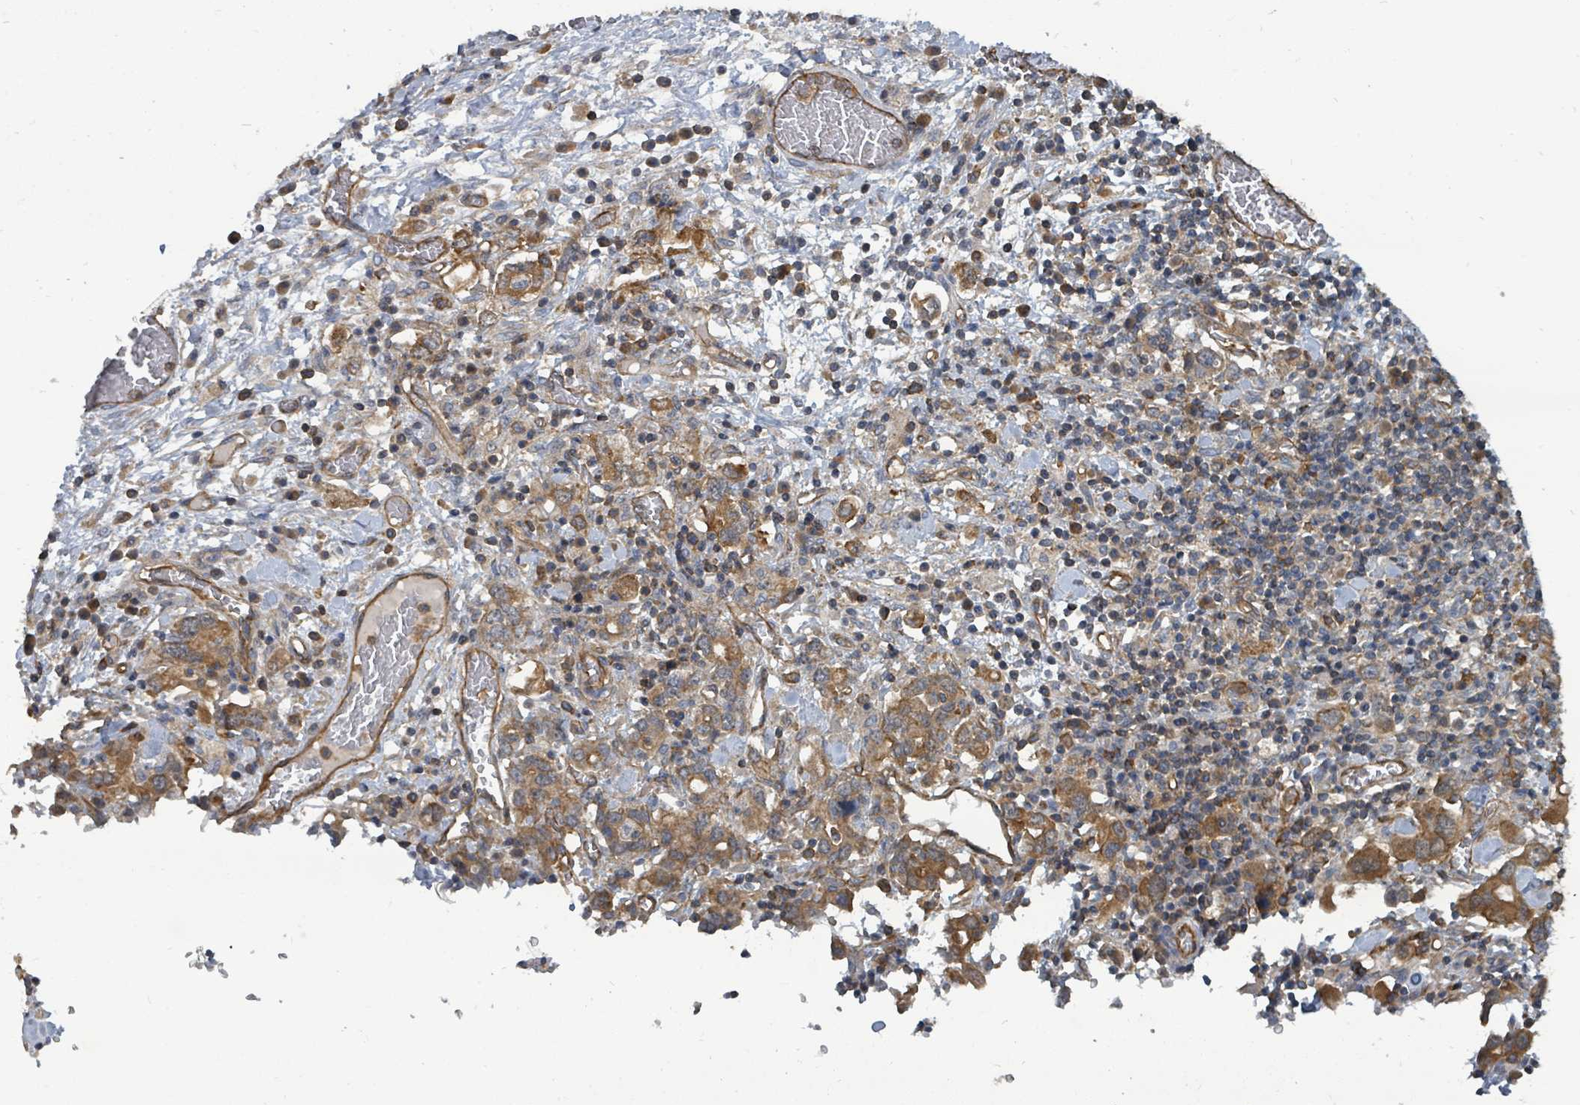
{"staining": {"intensity": "moderate", "quantity": ">75%", "location": "cytoplasmic/membranous"}, "tissue": "stomach cancer", "cell_type": "Tumor cells", "image_type": "cancer", "snomed": [{"axis": "morphology", "description": "Adenocarcinoma, NOS"}, {"axis": "topography", "description": "Stomach, upper"}, {"axis": "topography", "description": "Stomach"}], "caption": "An image of stomach adenocarcinoma stained for a protein shows moderate cytoplasmic/membranous brown staining in tumor cells.", "gene": "BOLA2B", "patient": {"sex": "male", "age": 62}}